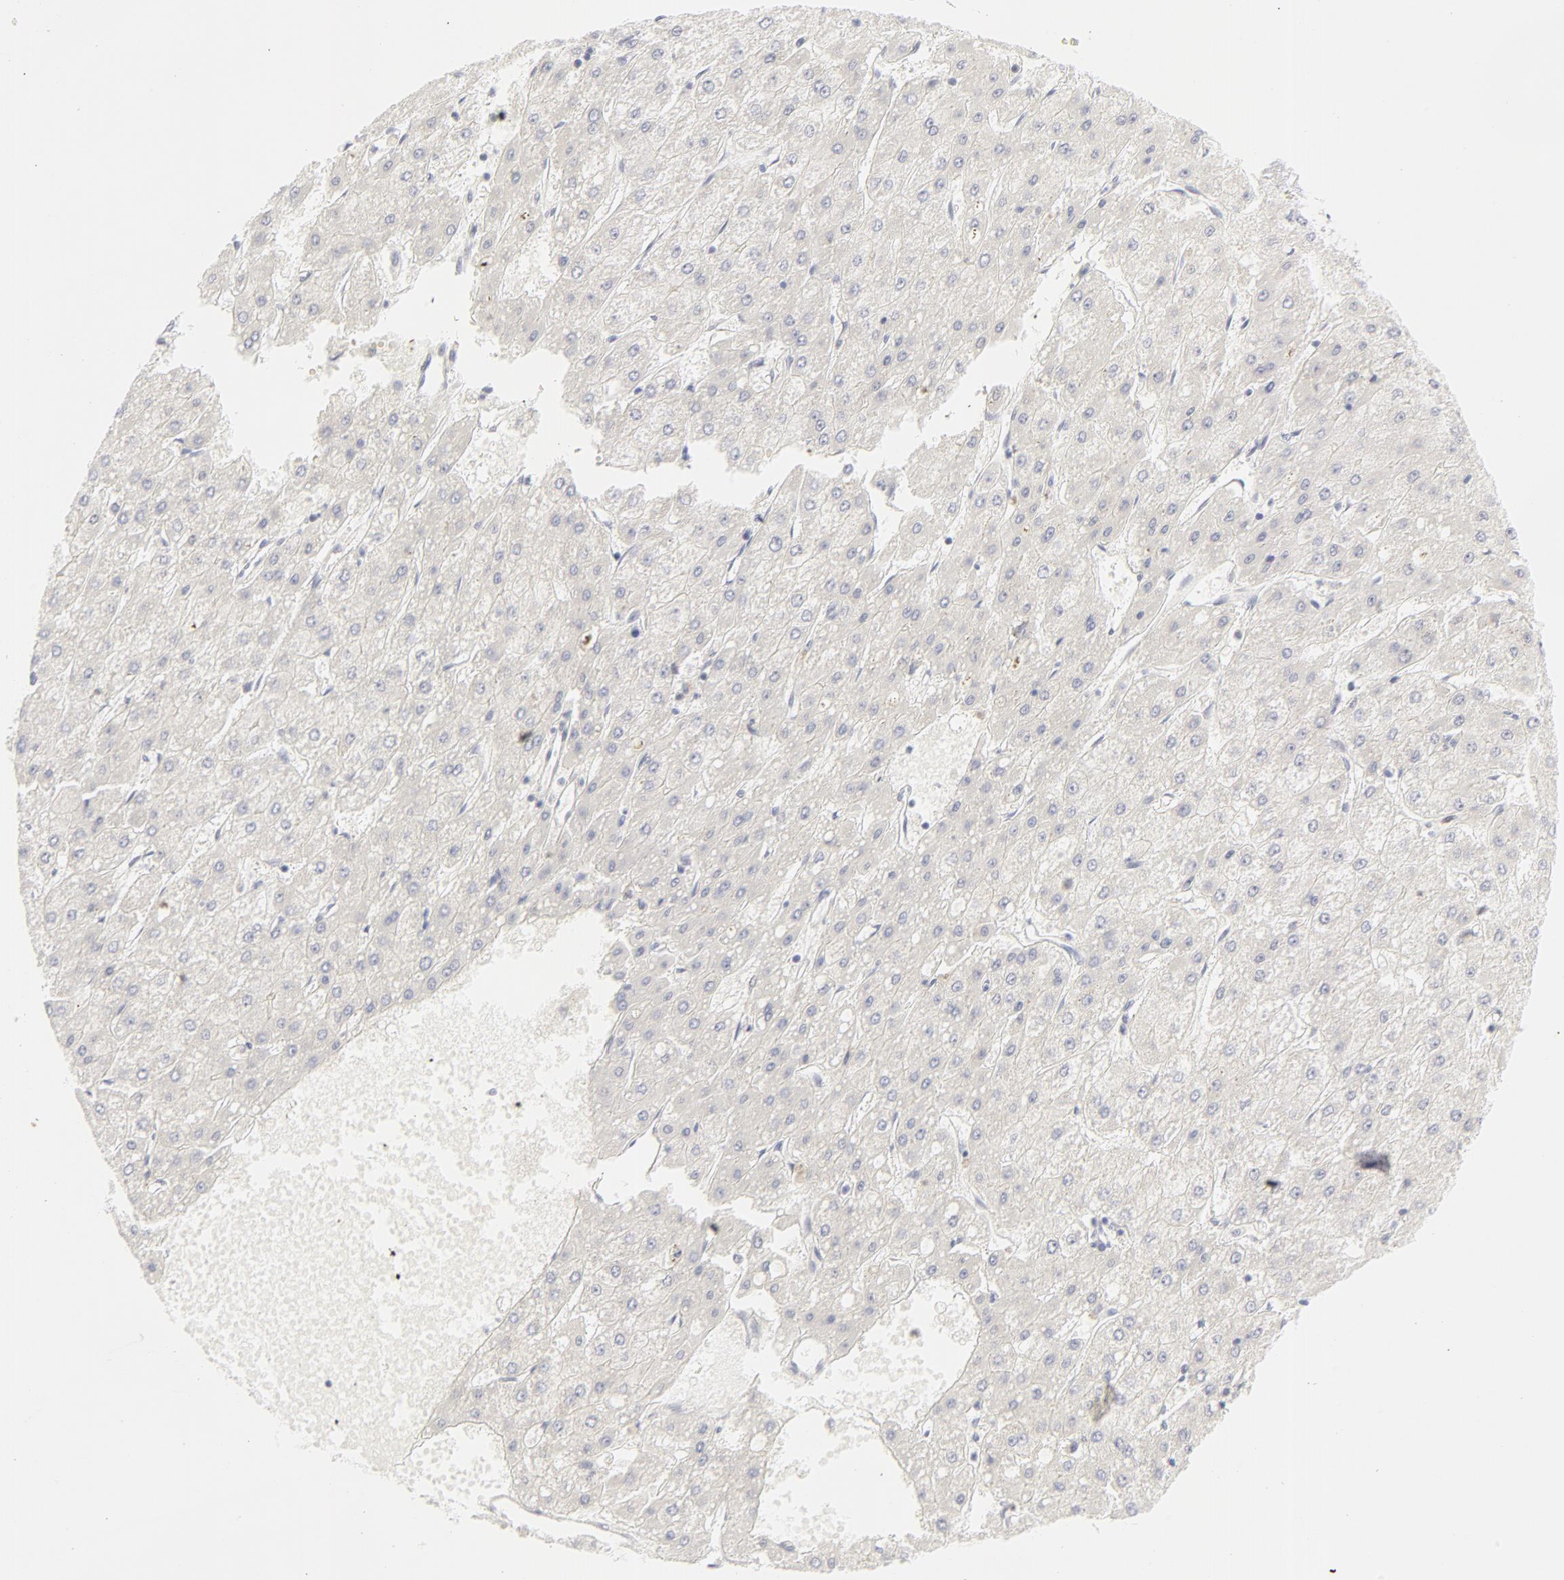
{"staining": {"intensity": "negative", "quantity": "none", "location": "none"}, "tissue": "liver cancer", "cell_type": "Tumor cells", "image_type": "cancer", "snomed": [{"axis": "morphology", "description": "Carcinoma, Hepatocellular, NOS"}, {"axis": "topography", "description": "Liver"}], "caption": "Immunohistochemistry (IHC) of hepatocellular carcinoma (liver) reveals no expression in tumor cells. (Brightfield microscopy of DAB immunohistochemistry at high magnification).", "gene": "NPNT", "patient": {"sex": "female", "age": 52}}